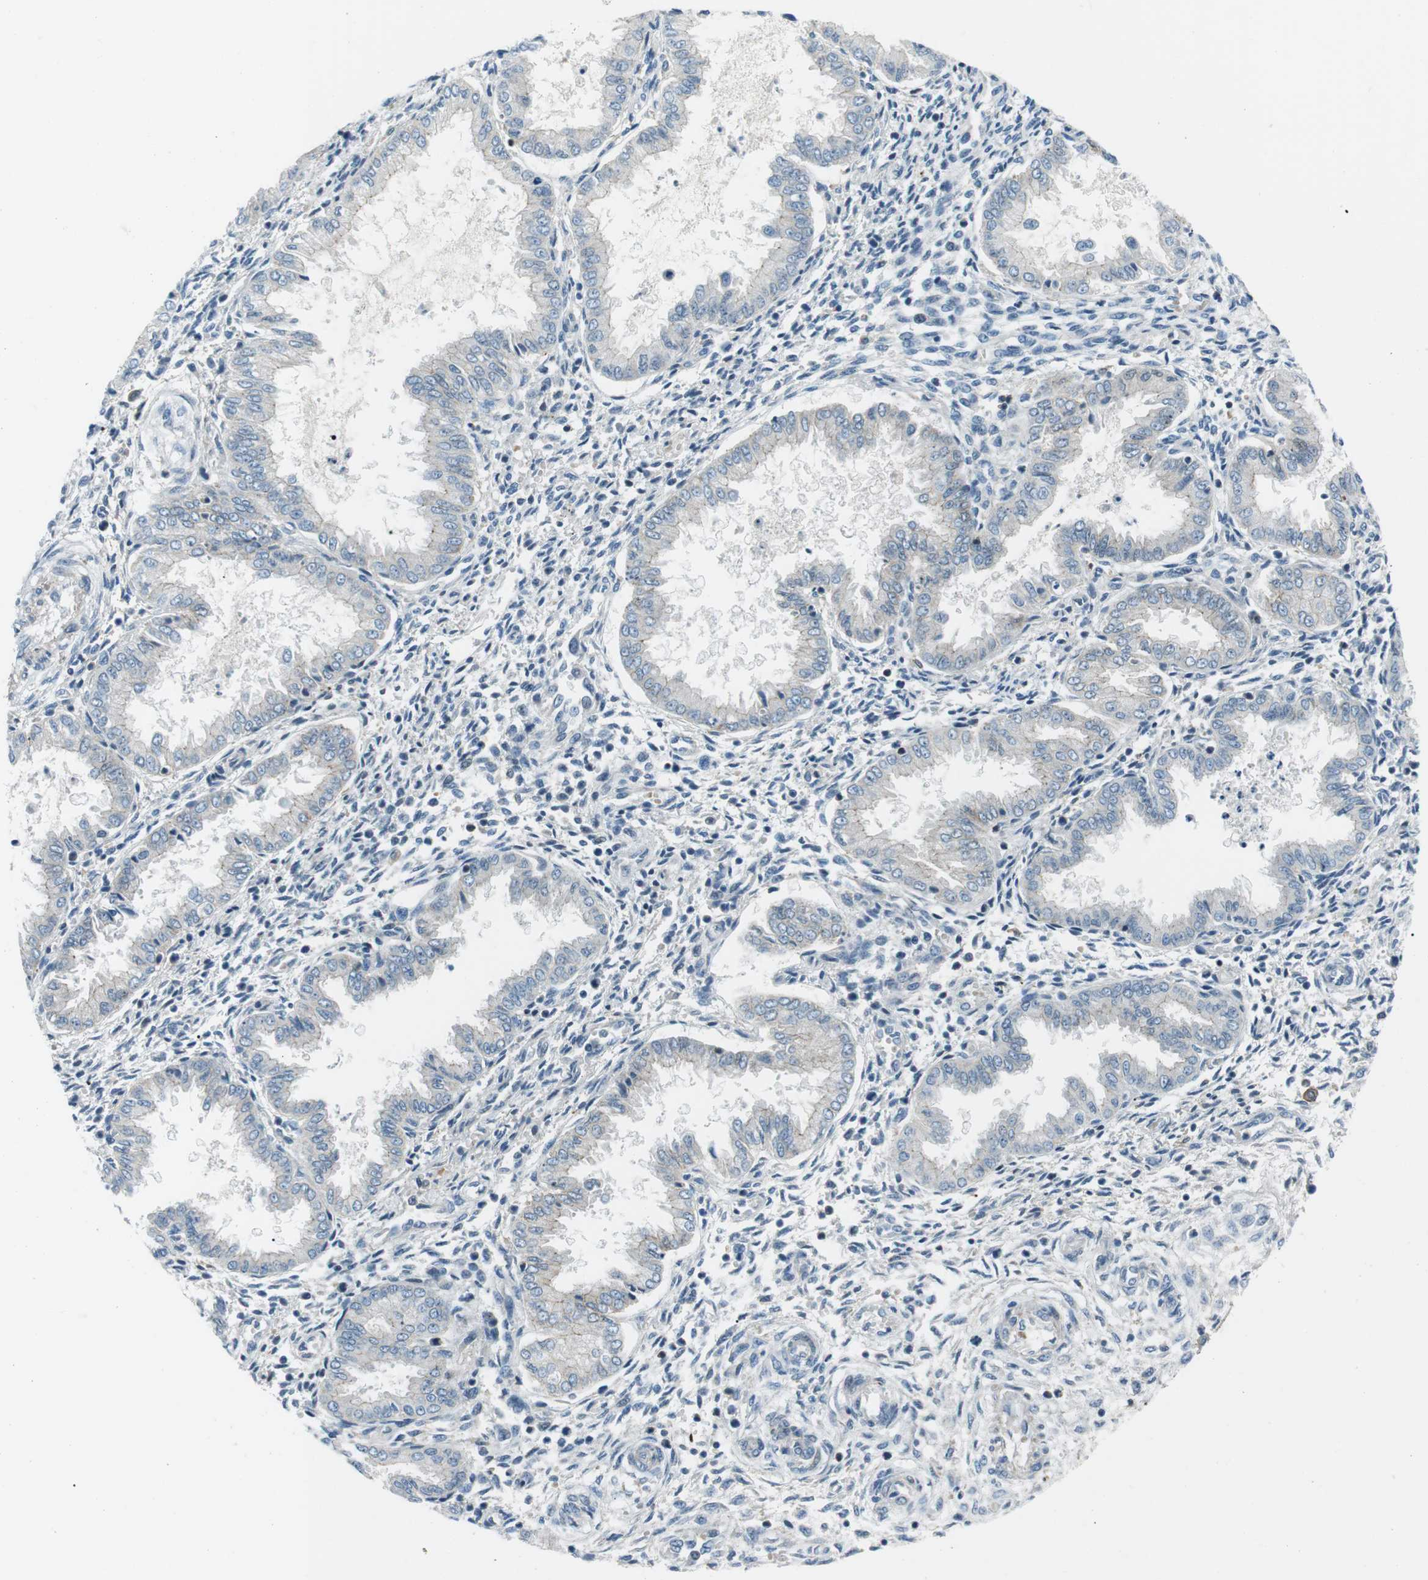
{"staining": {"intensity": "negative", "quantity": "none", "location": "none"}, "tissue": "endometrium", "cell_type": "Cells in endometrial stroma", "image_type": "normal", "snomed": [{"axis": "morphology", "description": "Normal tissue, NOS"}, {"axis": "topography", "description": "Endometrium"}], "caption": "There is no significant positivity in cells in endometrial stroma of endometrium. (DAB (3,3'-diaminobenzidine) IHC with hematoxylin counter stain).", "gene": "ARVCF", "patient": {"sex": "female", "age": 33}}